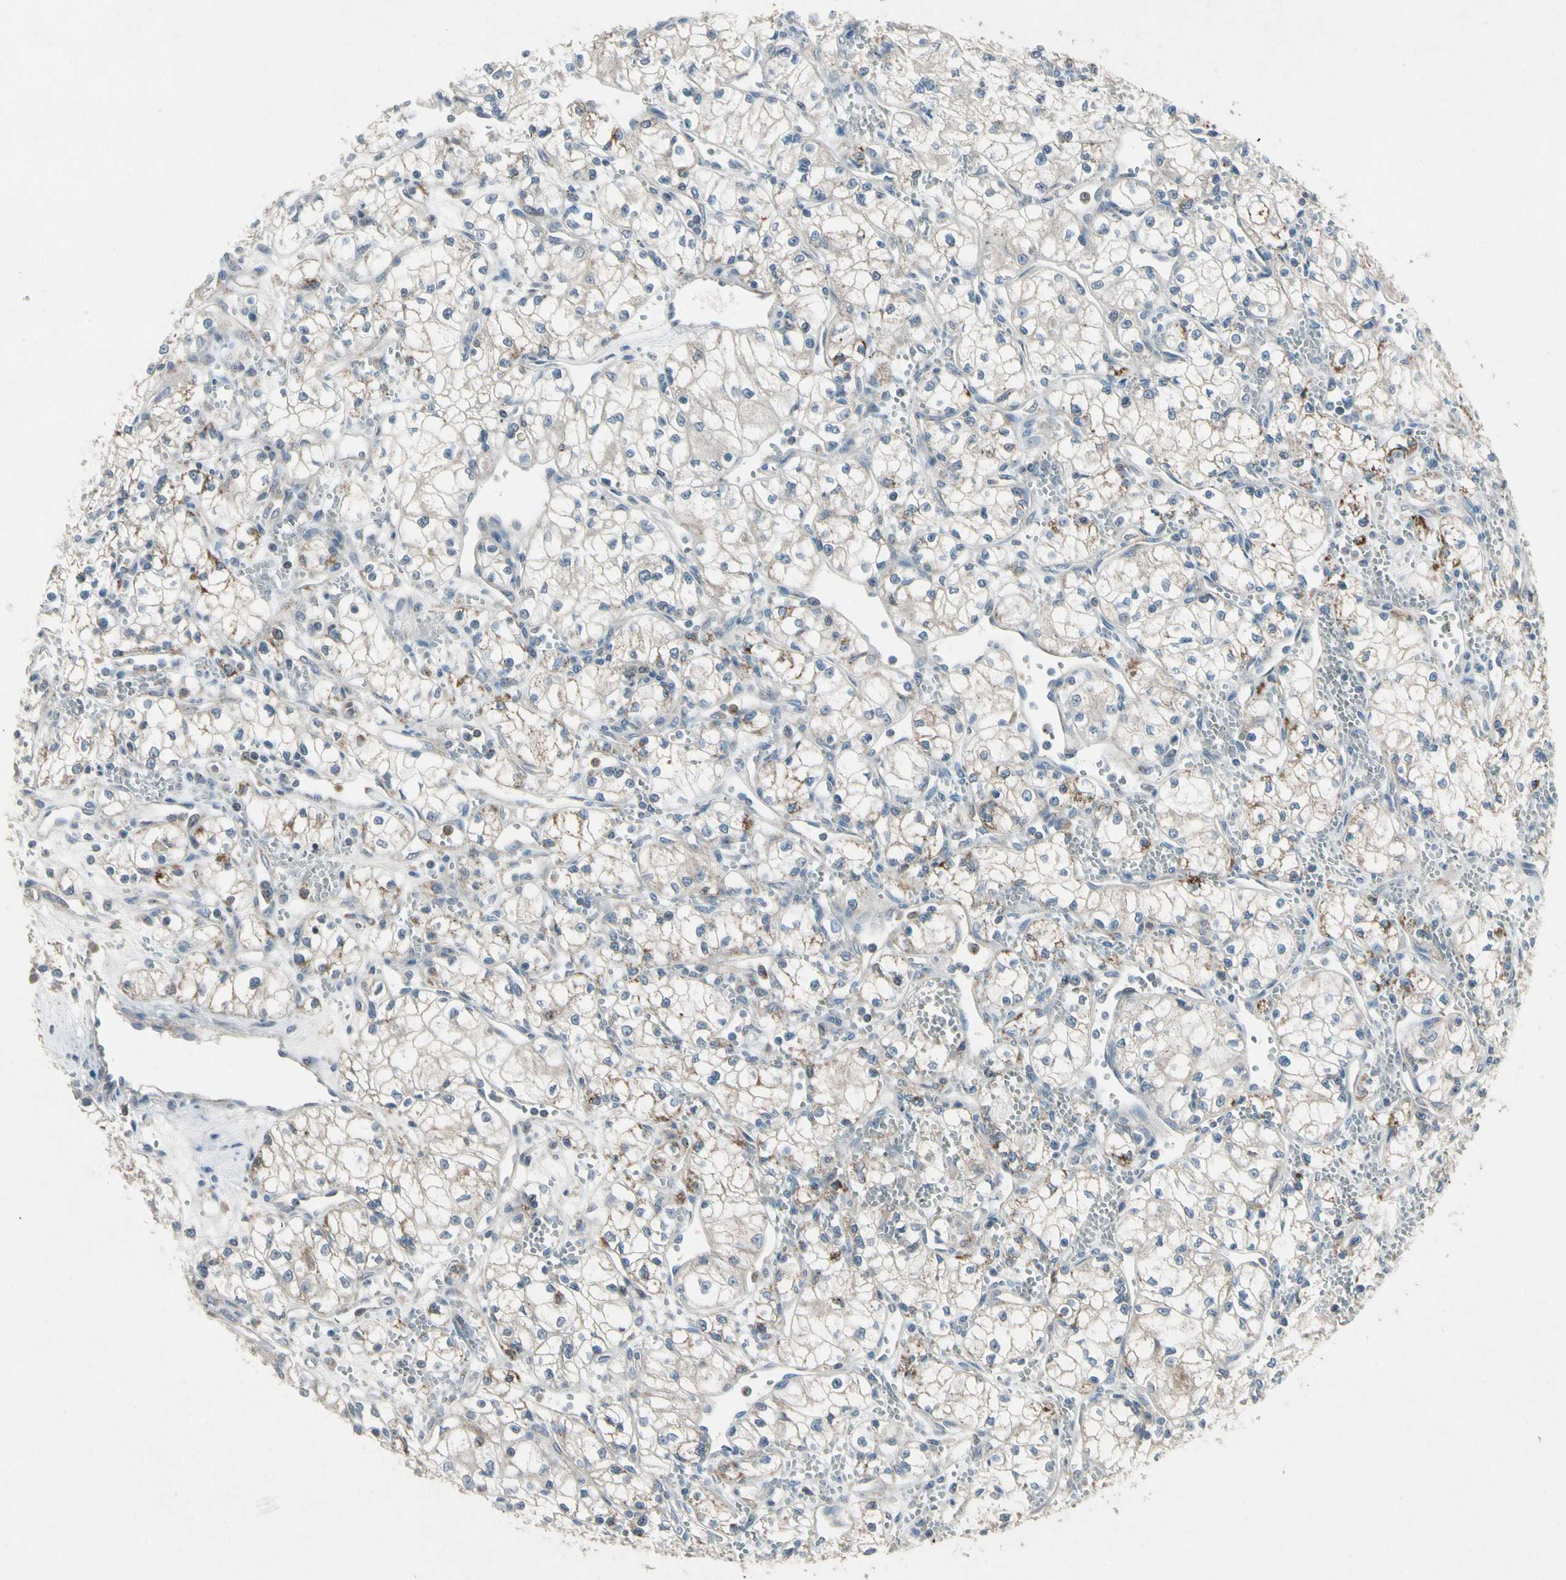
{"staining": {"intensity": "moderate", "quantity": "<25%", "location": "cytoplasmic/membranous"}, "tissue": "renal cancer", "cell_type": "Tumor cells", "image_type": "cancer", "snomed": [{"axis": "morphology", "description": "Normal tissue, NOS"}, {"axis": "morphology", "description": "Adenocarcinoma, NOS"}, {"axis": "topography", "description": "Kidney"}], "caption": "Renal cancer (adenocarcinoma) tissue reveals moderate cytoplasmic/membranous expression in about <25% of tumor cells, visualized by immunohistochemistry.", "gene": "NMI", "patient": {"sex": "male", "age": 59}}